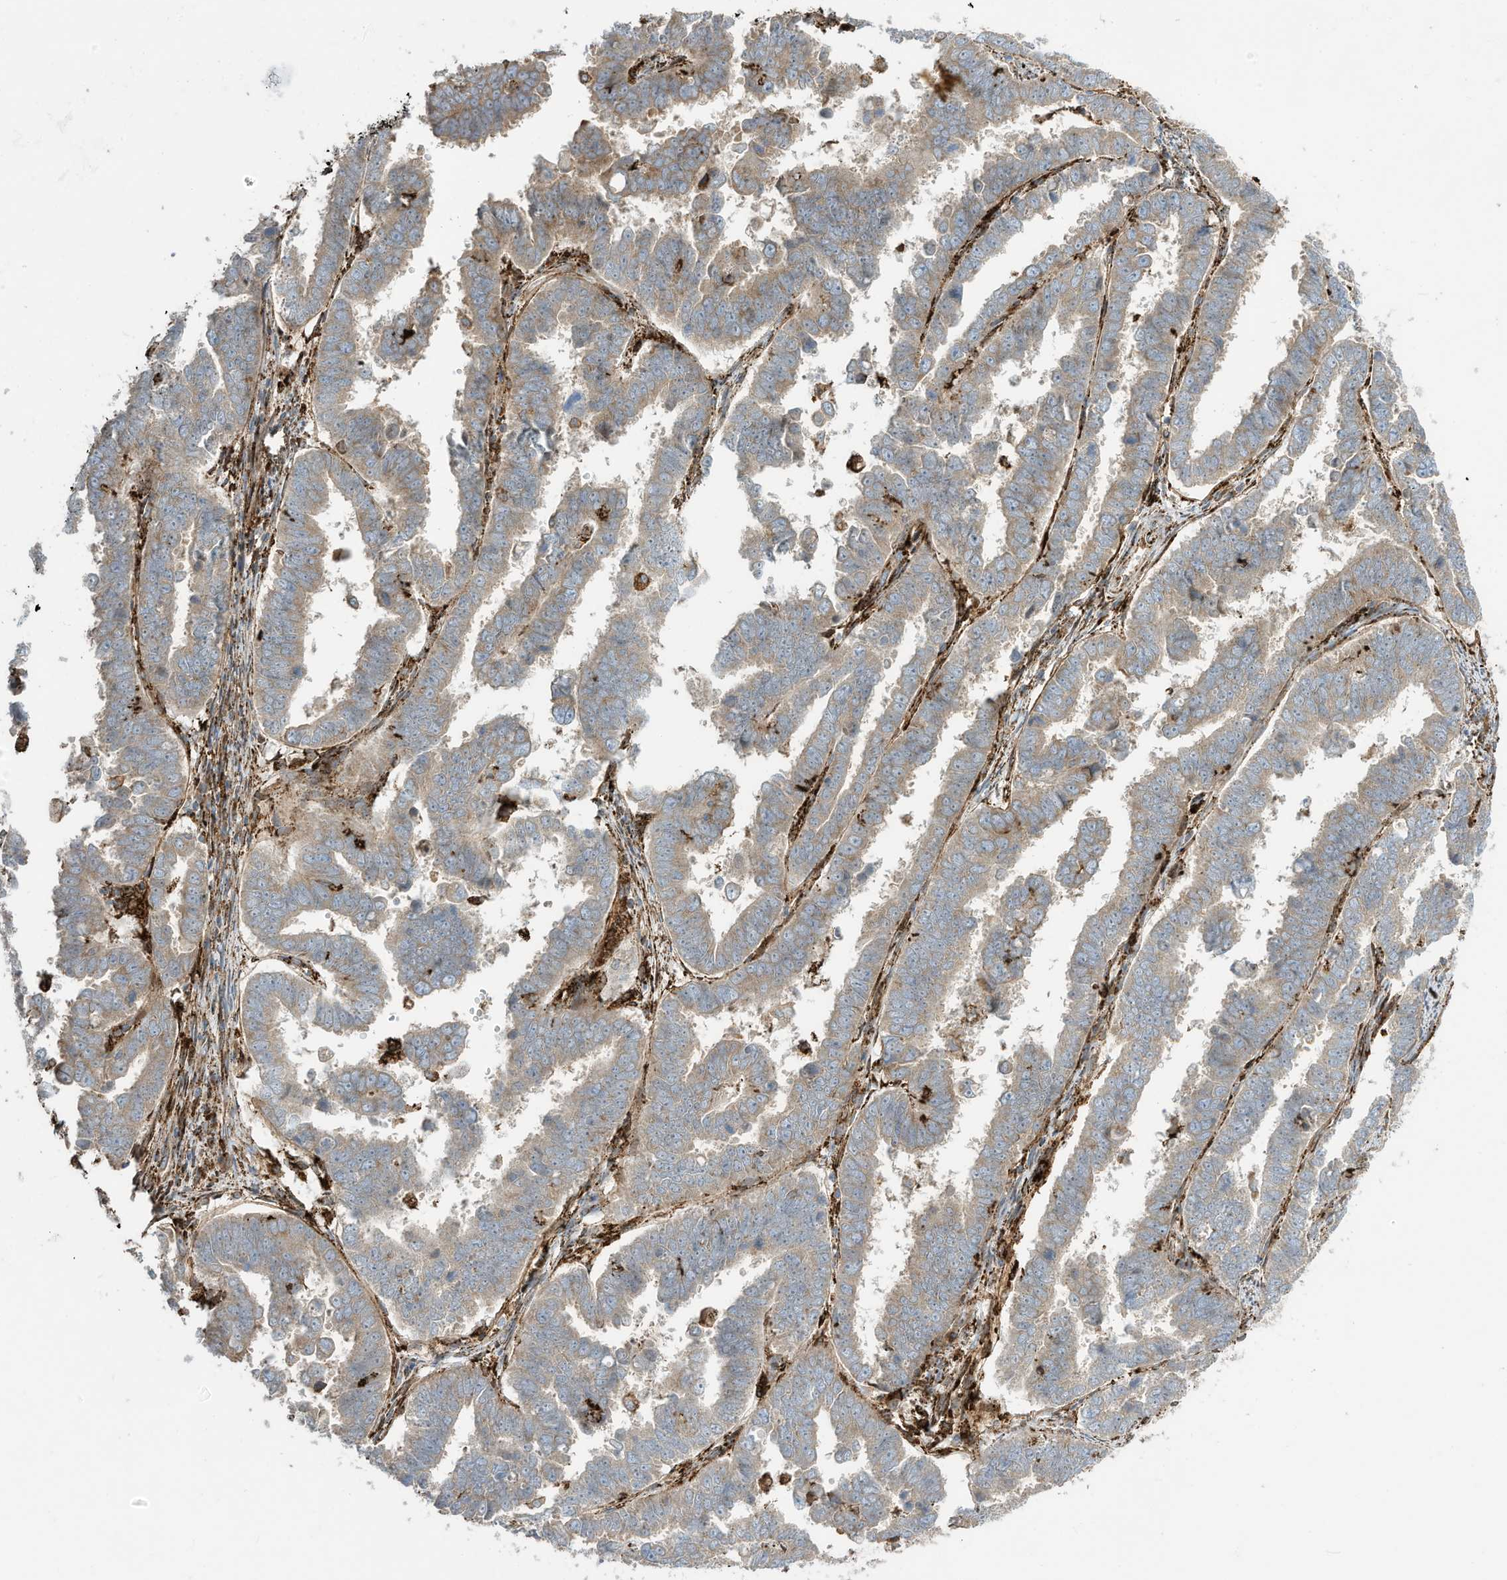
{"staining": {"intensity": "weak", "quantity": ">75%", "location": "cytoplasmic/membranous"}, "tissue": "endometrial cancer", "cell_type": "Tumor cells", "image_type": "cancer", "snomed": [{"axis": "morphology", "description": "Adenocarcinoma, NOS"}, {"axis": "topography", "description": "Endometrium"}], "caption": "Human adenocarcinoma (endometrial) stained with a brown dye reveals weak cytoplasmic/membranous positive staining in about >75% of tumor cells.", "gene": "TRNAU1AP", "patient": {"sex": "female", "age": 75}}